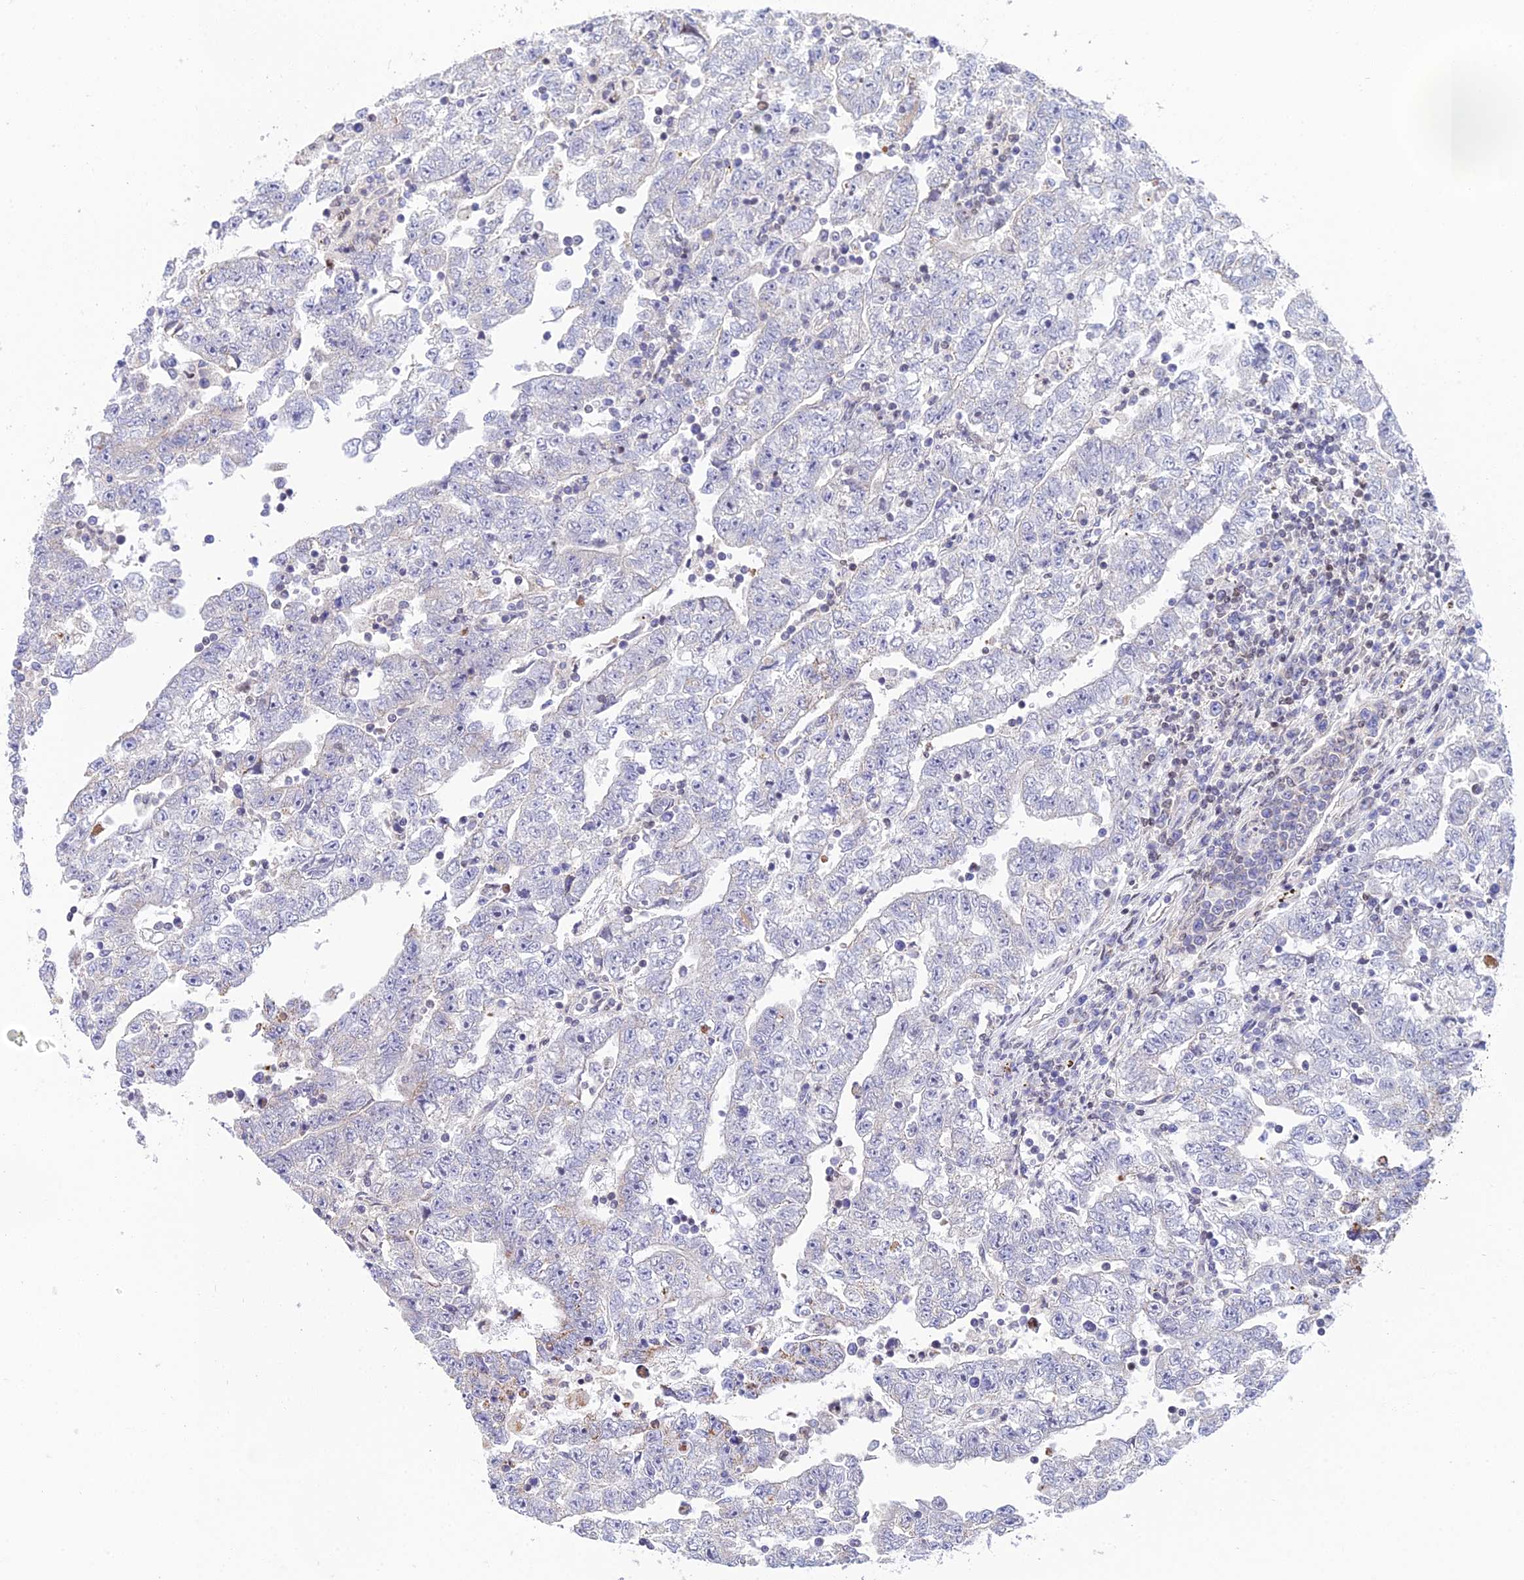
{"staining": {"intensity": "weak", "quantity": "<25%", "location": "cytoplasmic/membranous"}, "tissue": "testis cancer", "cell_type": "Tumor cells", "image_type": "cancer", "snomed": [{"axis": "morphology", "description": "Carcinoma, Embryonal, NOS"}, {"axis": "topography", "description": "Testis"}], "caption": "Protein analysis of testis embryonal carcinoma demonstrates no significant positivity in tumor cells.", "gene": "ELOA2", "patient": {"sex": "male", "age": 25}}